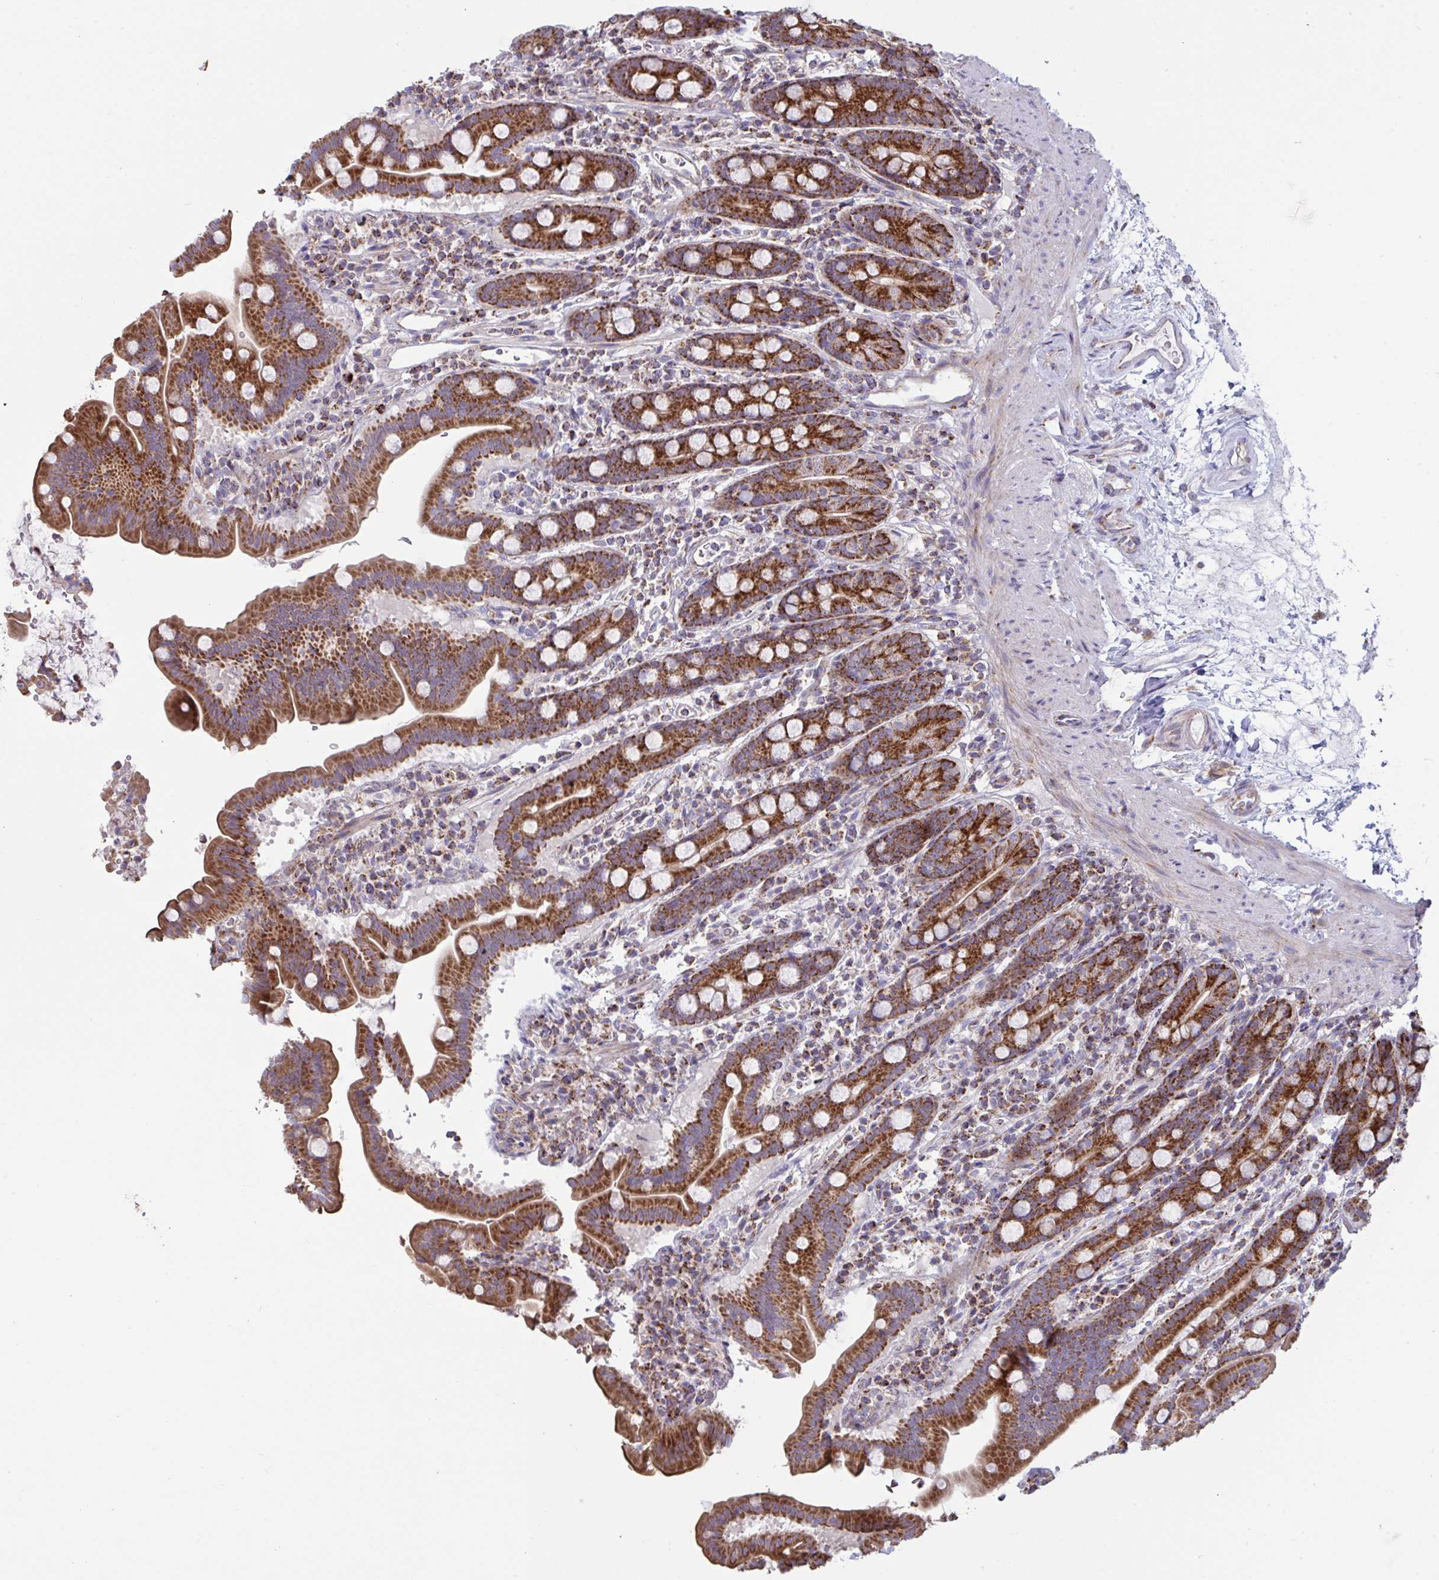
{"staining": {"intensity": "strong", "quantity": ">75%", "location": "cytoplasmic/membranous"}, "tissue": "small intestine", "cell_type": "Glandular cells", "image_type": "normal", "snomed": [{"axis": "morphology", "description": "Normal tissue, NOS"}, {"axis": "topography", "description": "Small intestine"}], "caption": "High-magnification brightfield microscopy of normal small intestine stained with DAB (3,3'-diaminobenzidine) (brown) and counterstained with hematoxylin (blue). glandular cells exhibit strong cytoplasmic/membranous staining is seen in approximately>75% of cells. The protein is shown in brown color, while the nuclei are stained blue.", "gene": "MICOS10", "patient": {"sex": "male", "age": 26}}